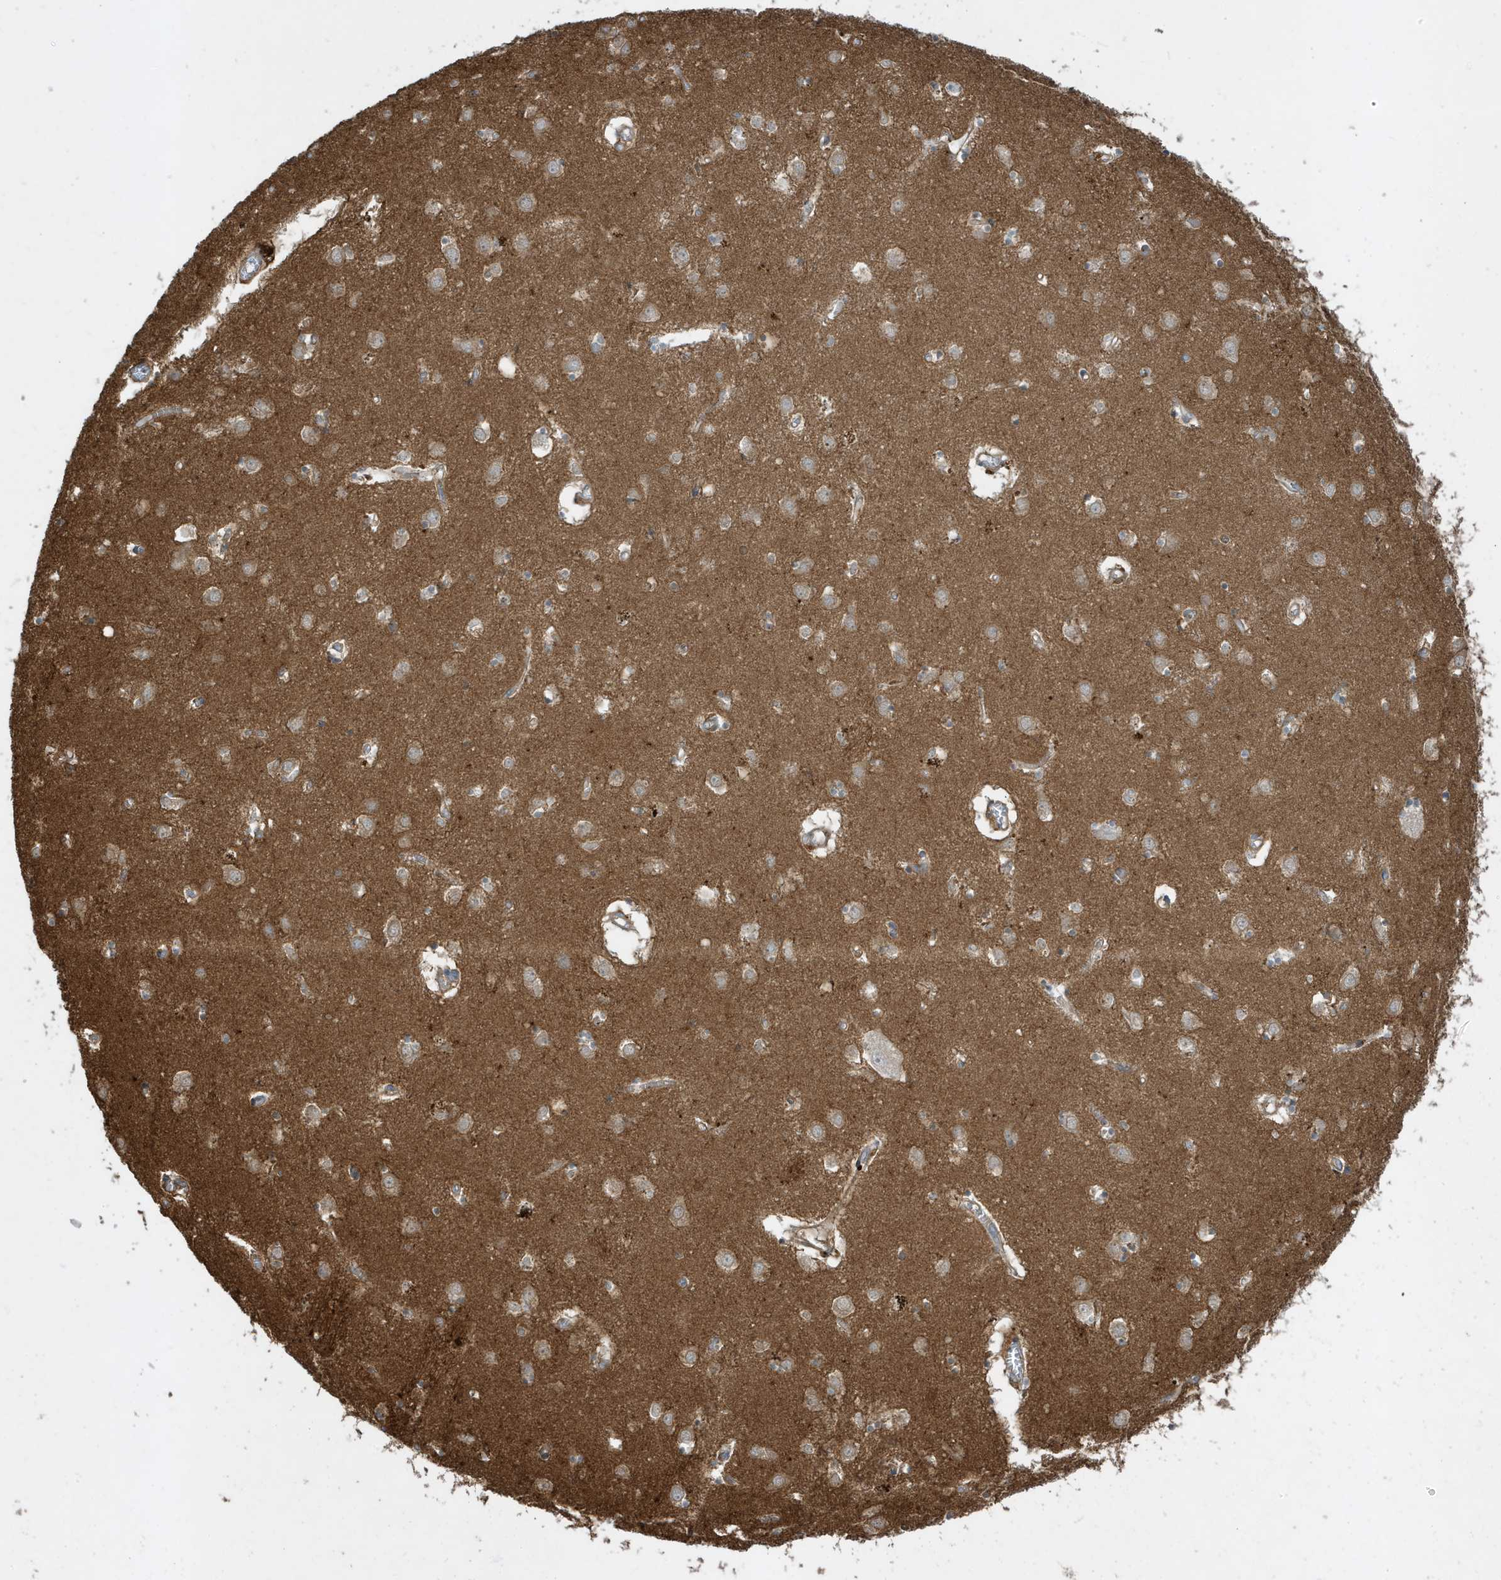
{"staining": {"intensity": "weak", "quantity": "25%-75%", "location": "cytoplasmic/membranous"}, "tissue": "caudate", "cell_type": "Glial cells", "image_type": "normal", "snomed": [{"axis": "morphology", "description": "Normal tissue, NOS"}, {"axis": "topography", "description": "Lateral ventricle wall"}], "caption": "Protein staining of unremarkable caudate reveals weak cytoplasmic/membranous positivity in approximately 25%-75% of glial cells.", "gene": "ABTB1", "patient": {"sex": "male", "age": 70}}